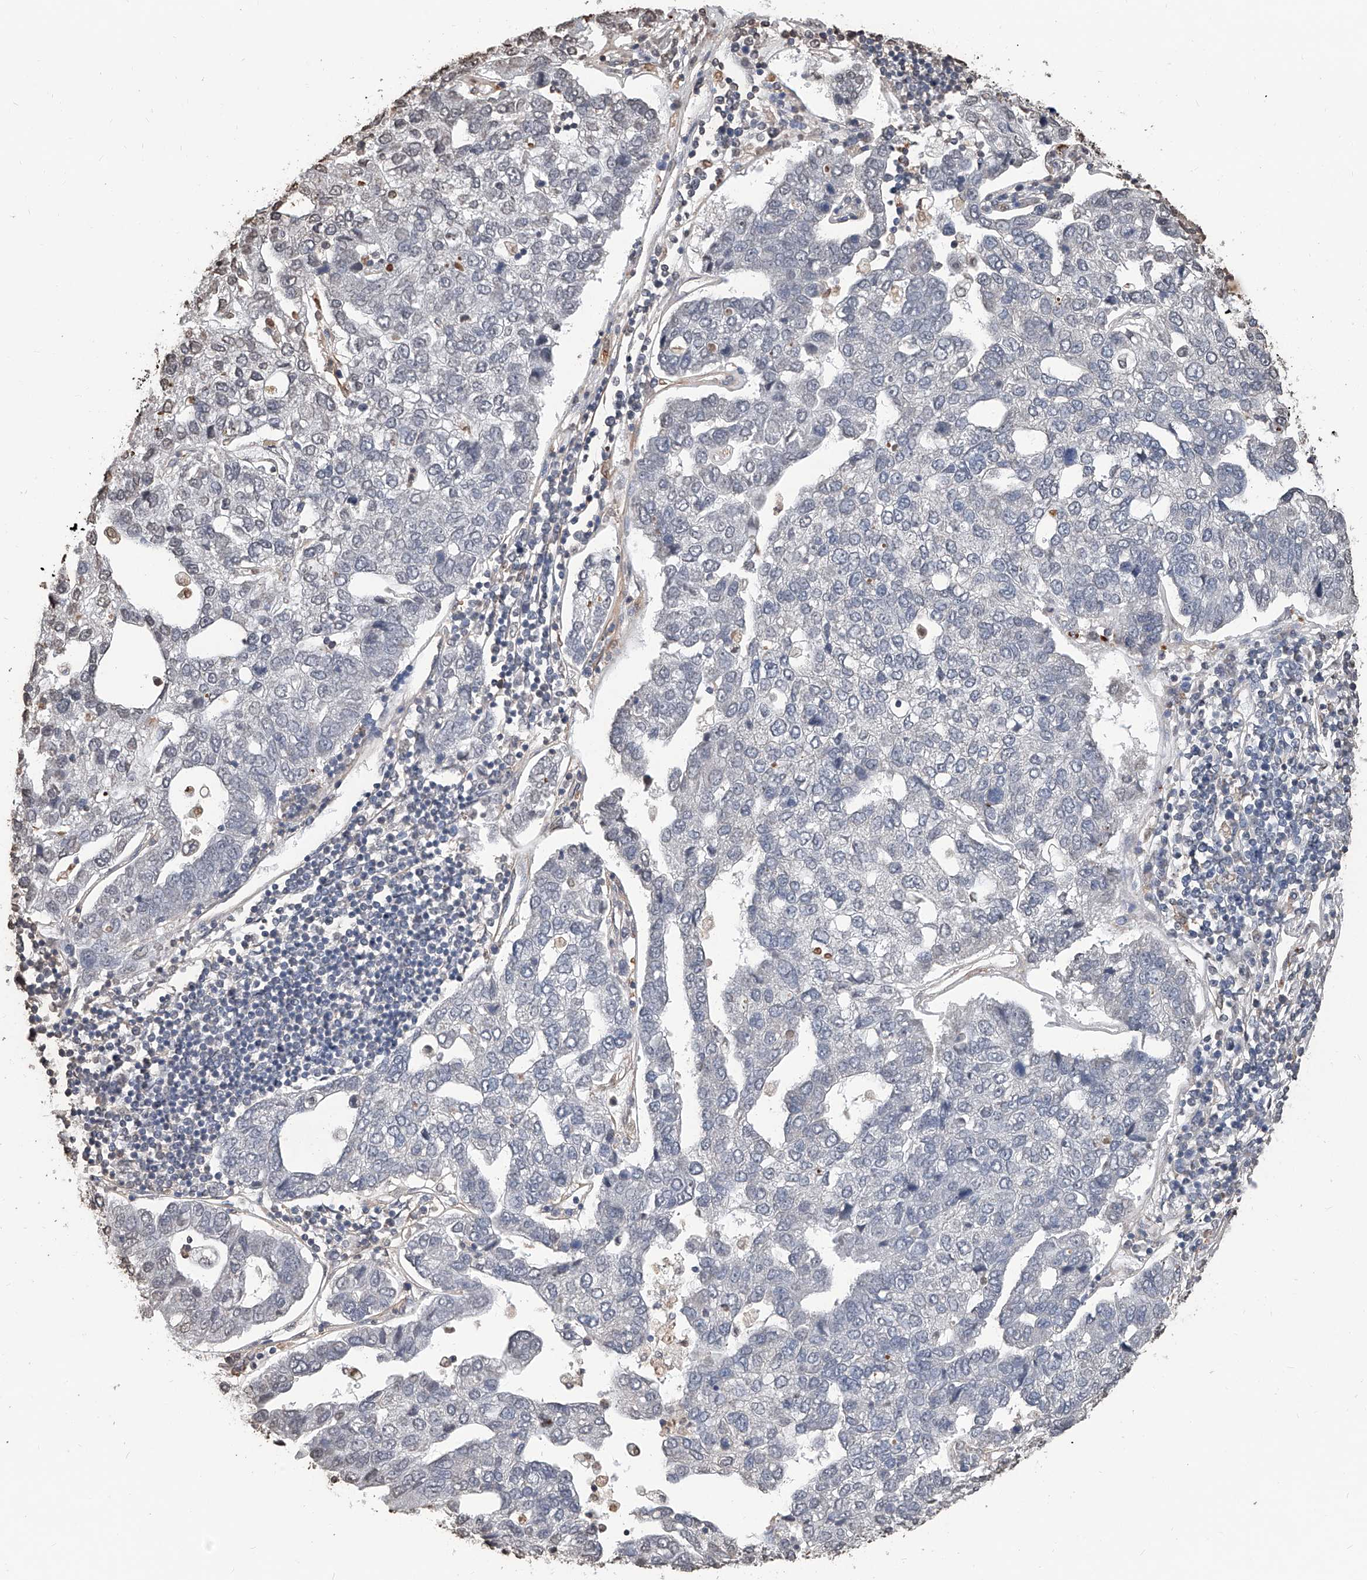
{"staining": {"intensity": "negative", "quantity": "none", "location": "none"}, "tissue": "pancreatic cancer", "cell_type": "Tumor cells", "image_type": "cancer", "snomed": [{"axis": "morphology", "description": "Adenocarcinoma, NOS"}, {"axis": "topography", "description": "Pancreas"}], "caption": "Immunohistochemical staining of pancreatic cancer shows no significant positivity in tumor cells. The staining was performed using DAB (3,3'-diaminobenzidine) to visualize the protein expression in brown, while the nuclei were stained in blue with hematoxylin (Magnification: 20x).", "gene": "RP9", "patient": {"sex": "female", "age": 61}}